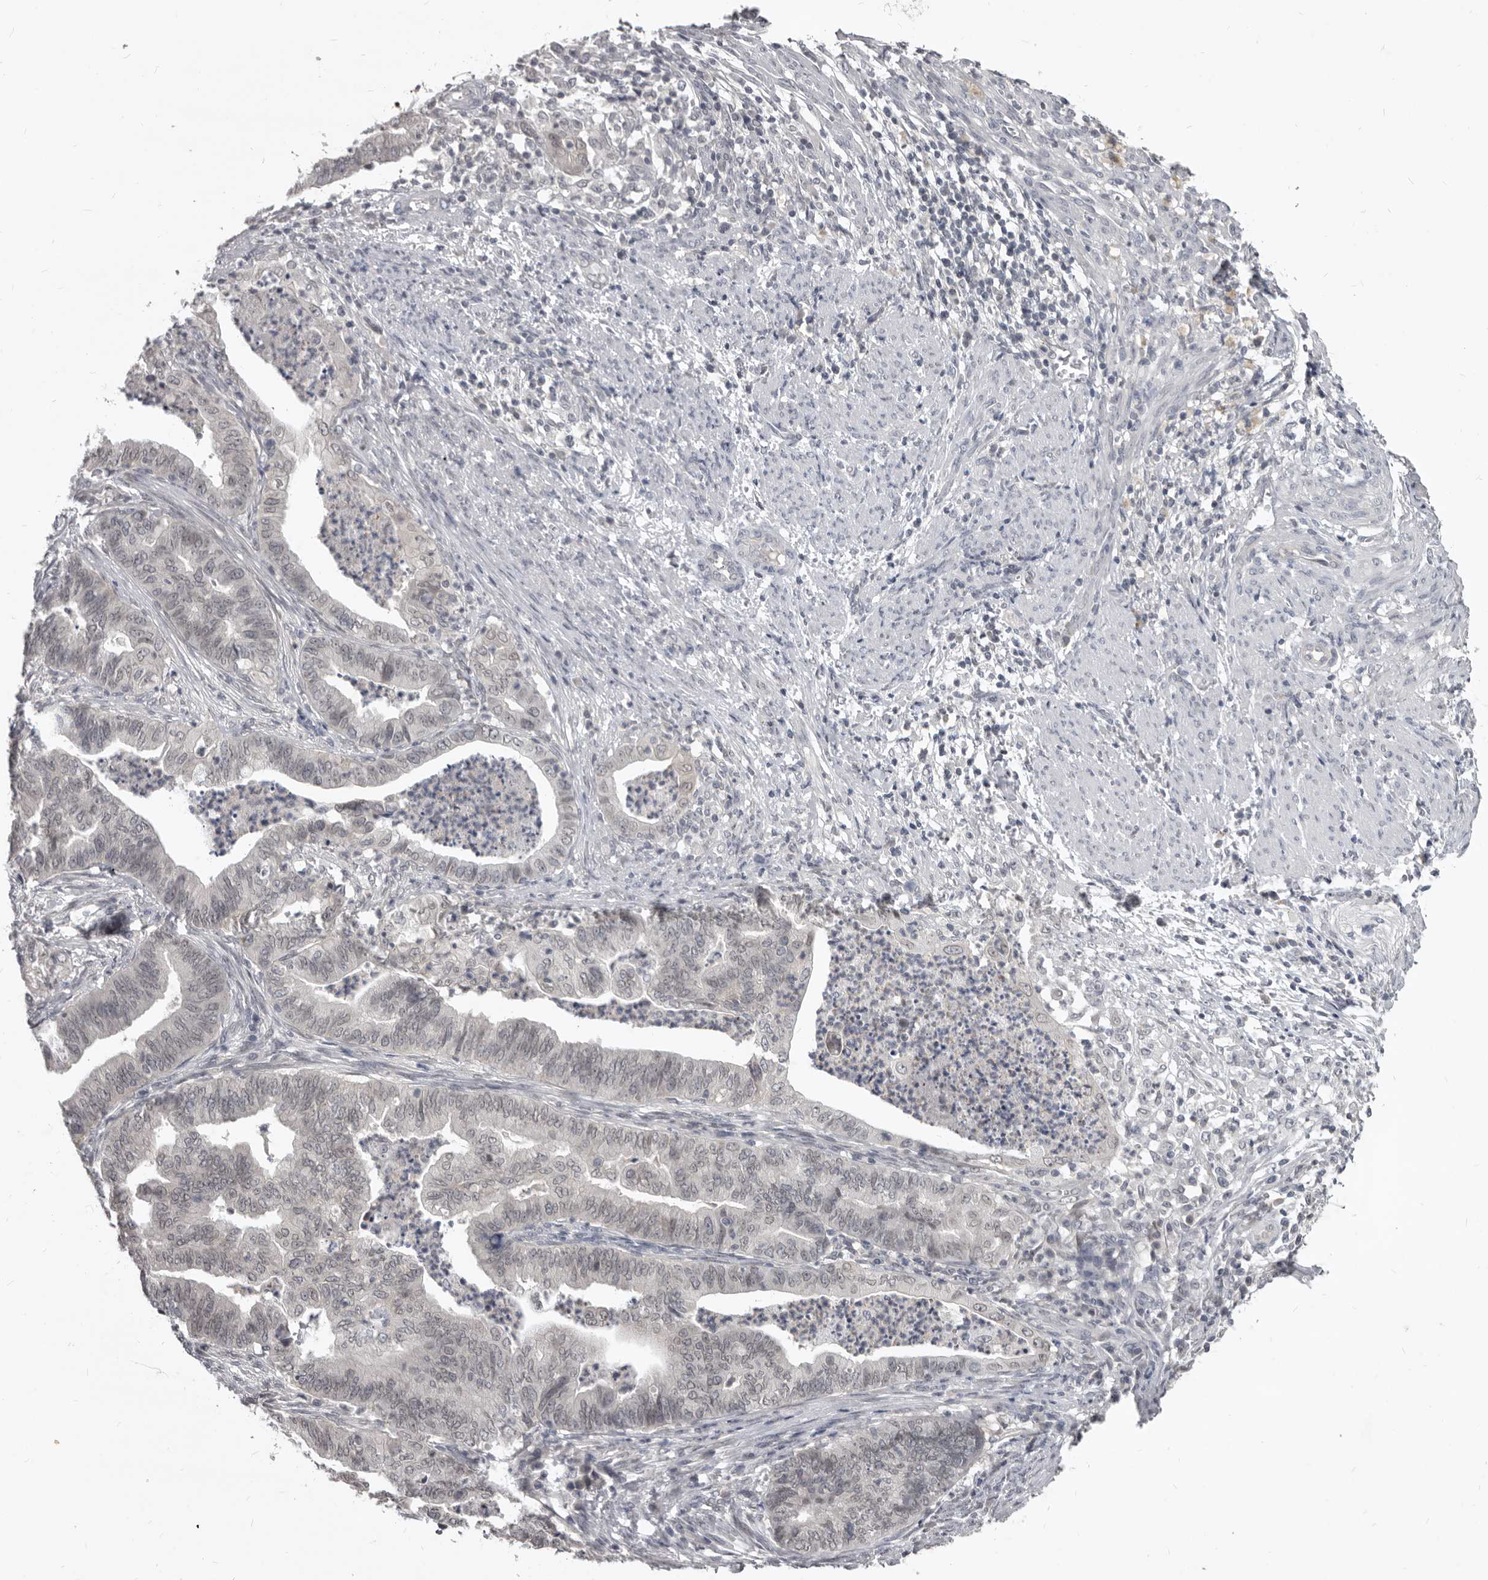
{"staining": {"intensity": "negative", "quantity": "none", "location": "none"}, "tissue": "endometrial cancer", "cell_type": "Tumor cells", "image_type": "cancer", "snomed": [{"axis": "morphology", "description": "Polyp, NOS"}, {"axis": "morphology", "description": "Adenocarcinoma, NOS"}, {"axis": "morphology", "description": "Adenoma, NOS"}, {"axis": "topography", "description": "Endometrium"}], "caption": "Tumor cells show no significant protein staining in endometrial cancer.", "gene": "SULT1E1", "patient": {"sex": "female", "age": 79}}